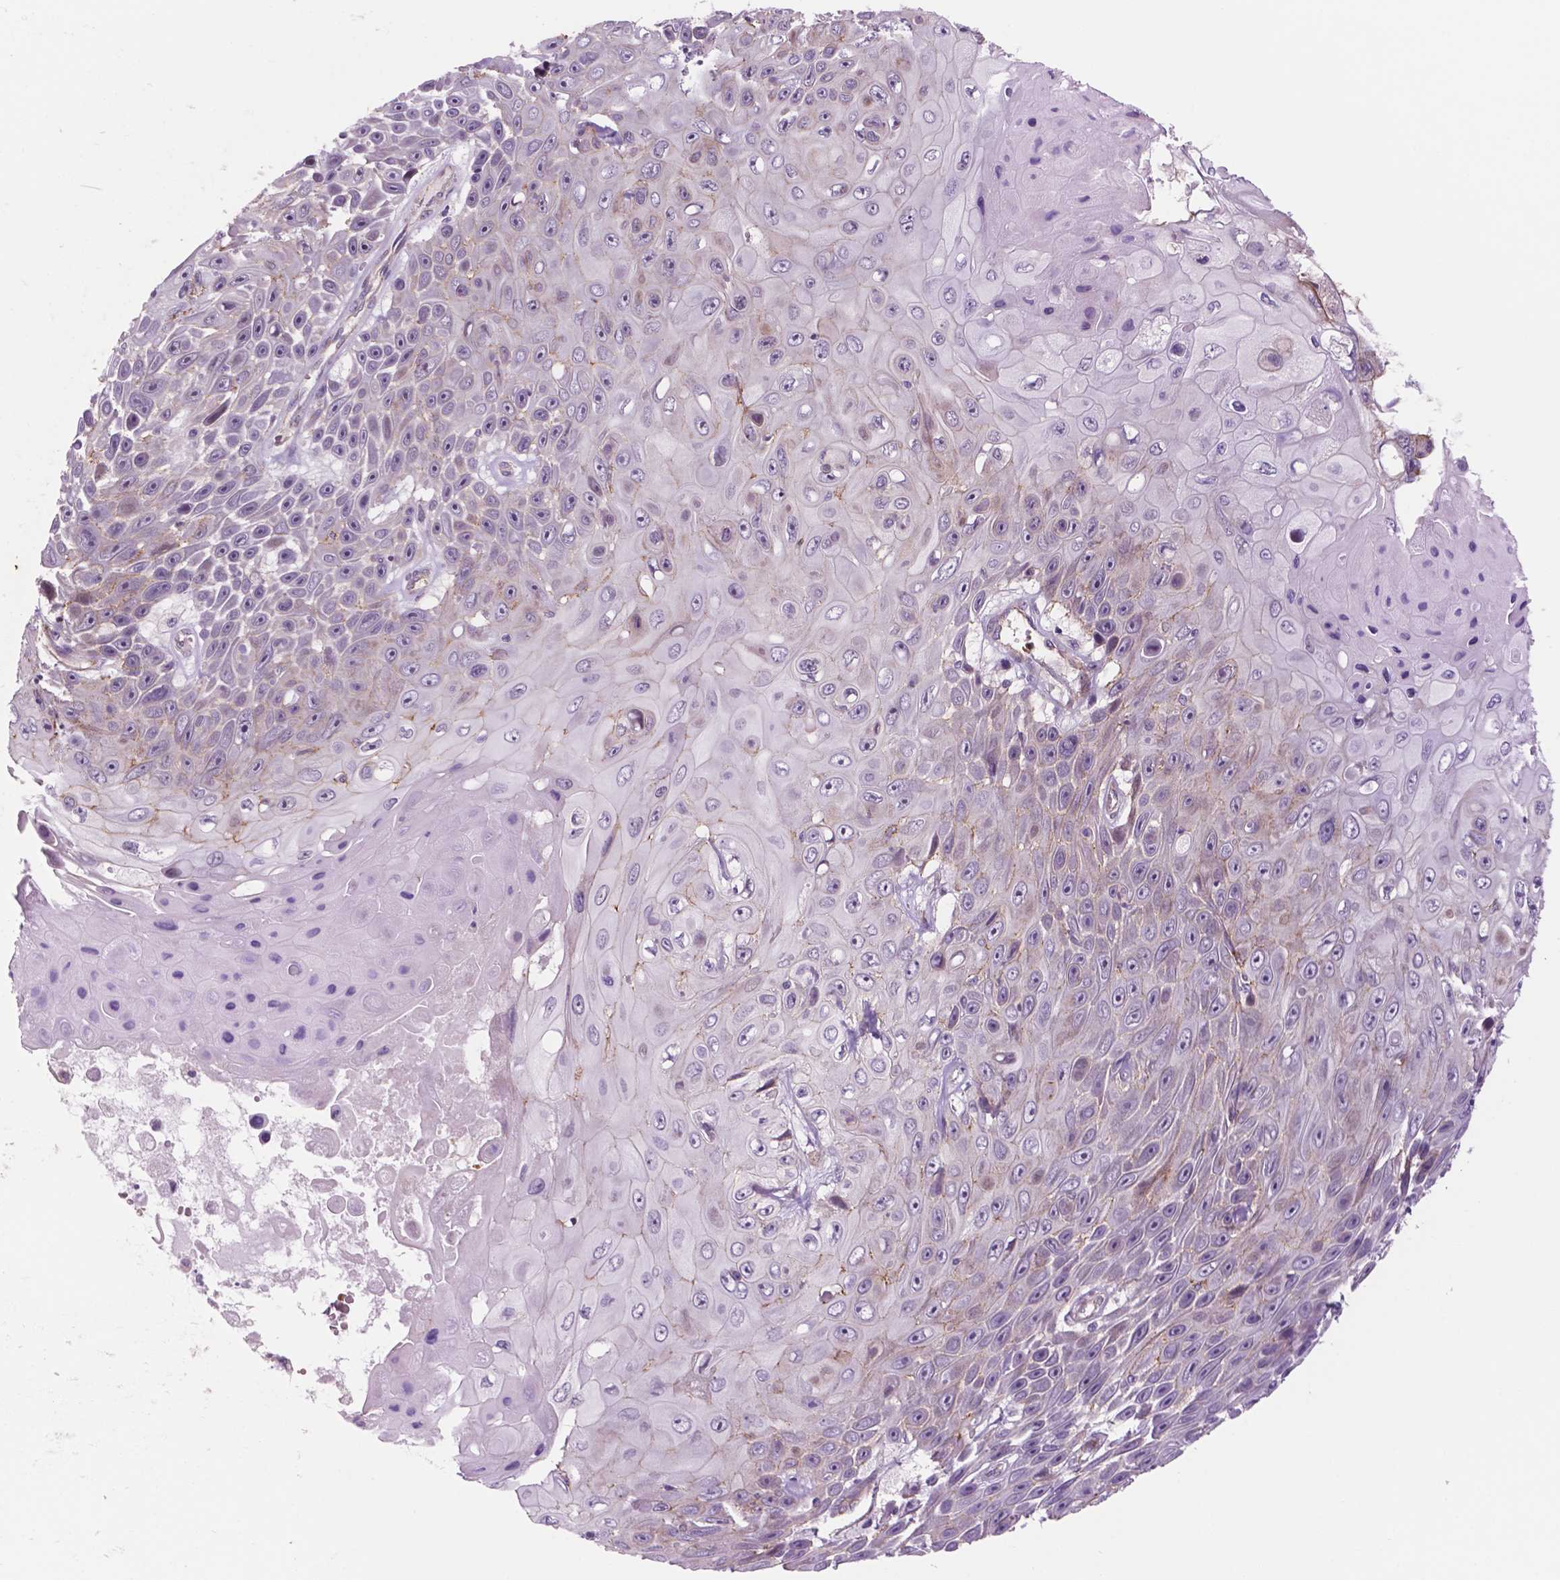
{"staining": {"intensity": "weak", "quantity": "<25%", "location": "cytoplasmic/membranous"}, "tissue": "skin cancer", "cell_type": "Tumor cells", "image_type": "cancer", "snomed": [{"axis": "morphology", "description": "Squamous cell carcinoma, NOS"}, {"axis": "topography", "description": "Skin"}], "caption": "Immunohistochemistry (IHC) histopathology image of neoplastic tissue: human squamous cell carcinoma (skin) stained with DAB demonstrates no significant protein expression in tumor cells.", "gene": "RND3", "patient": {"sex": "male", "age": 82}}